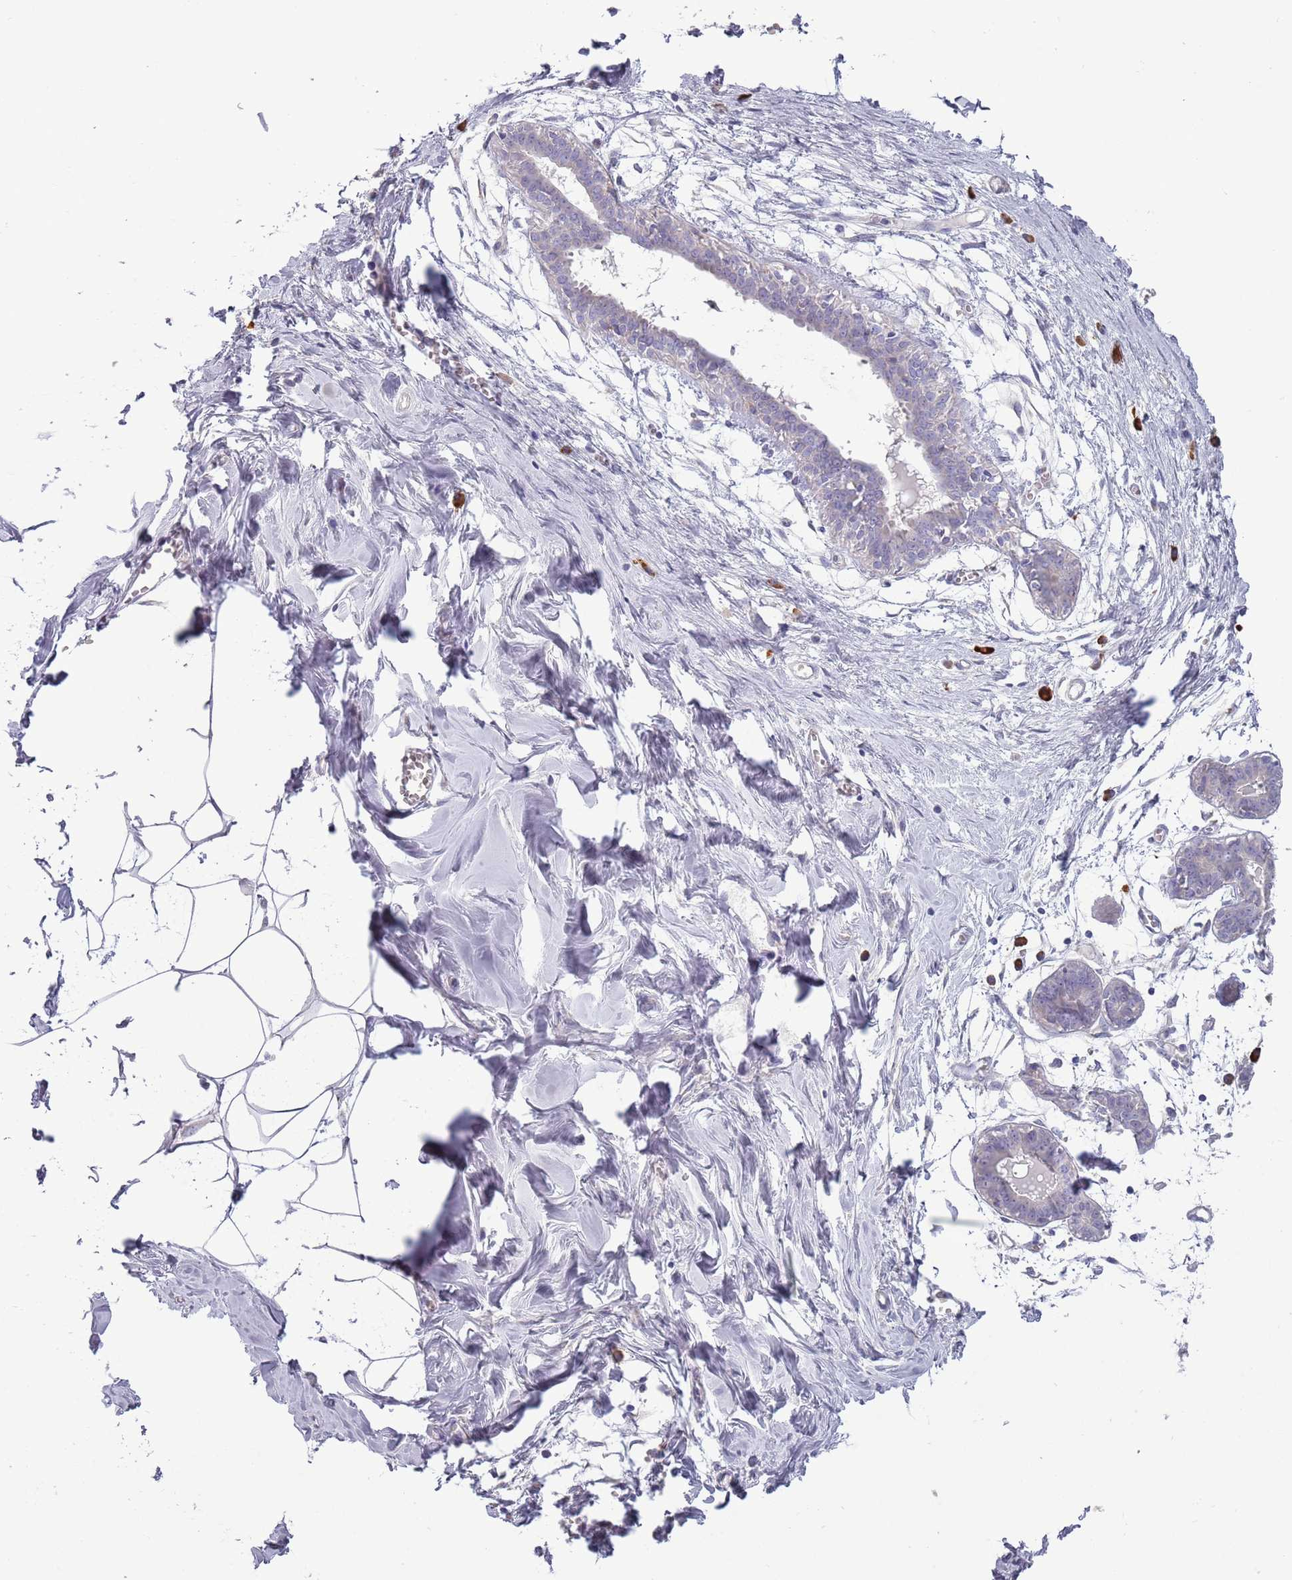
{"staining": {"intensity": "negative", "quantity": "none", "location": "none"}, "tissue": "breast", "cell_type": "Adipocytes", "image_type": "normal", "snomed": [{"axis": "morphology", "description": "Normal tissue, NOS"}, {"axis": "topography", "description": "Breast"}], "caption": "Immunohistochemistry (IHC) micrograph of normal breast stained for a protein (brown), which reveals no positivity in adipocytes.", "gene": "LTB", "patient": {"sex": "female", "age": 27}}